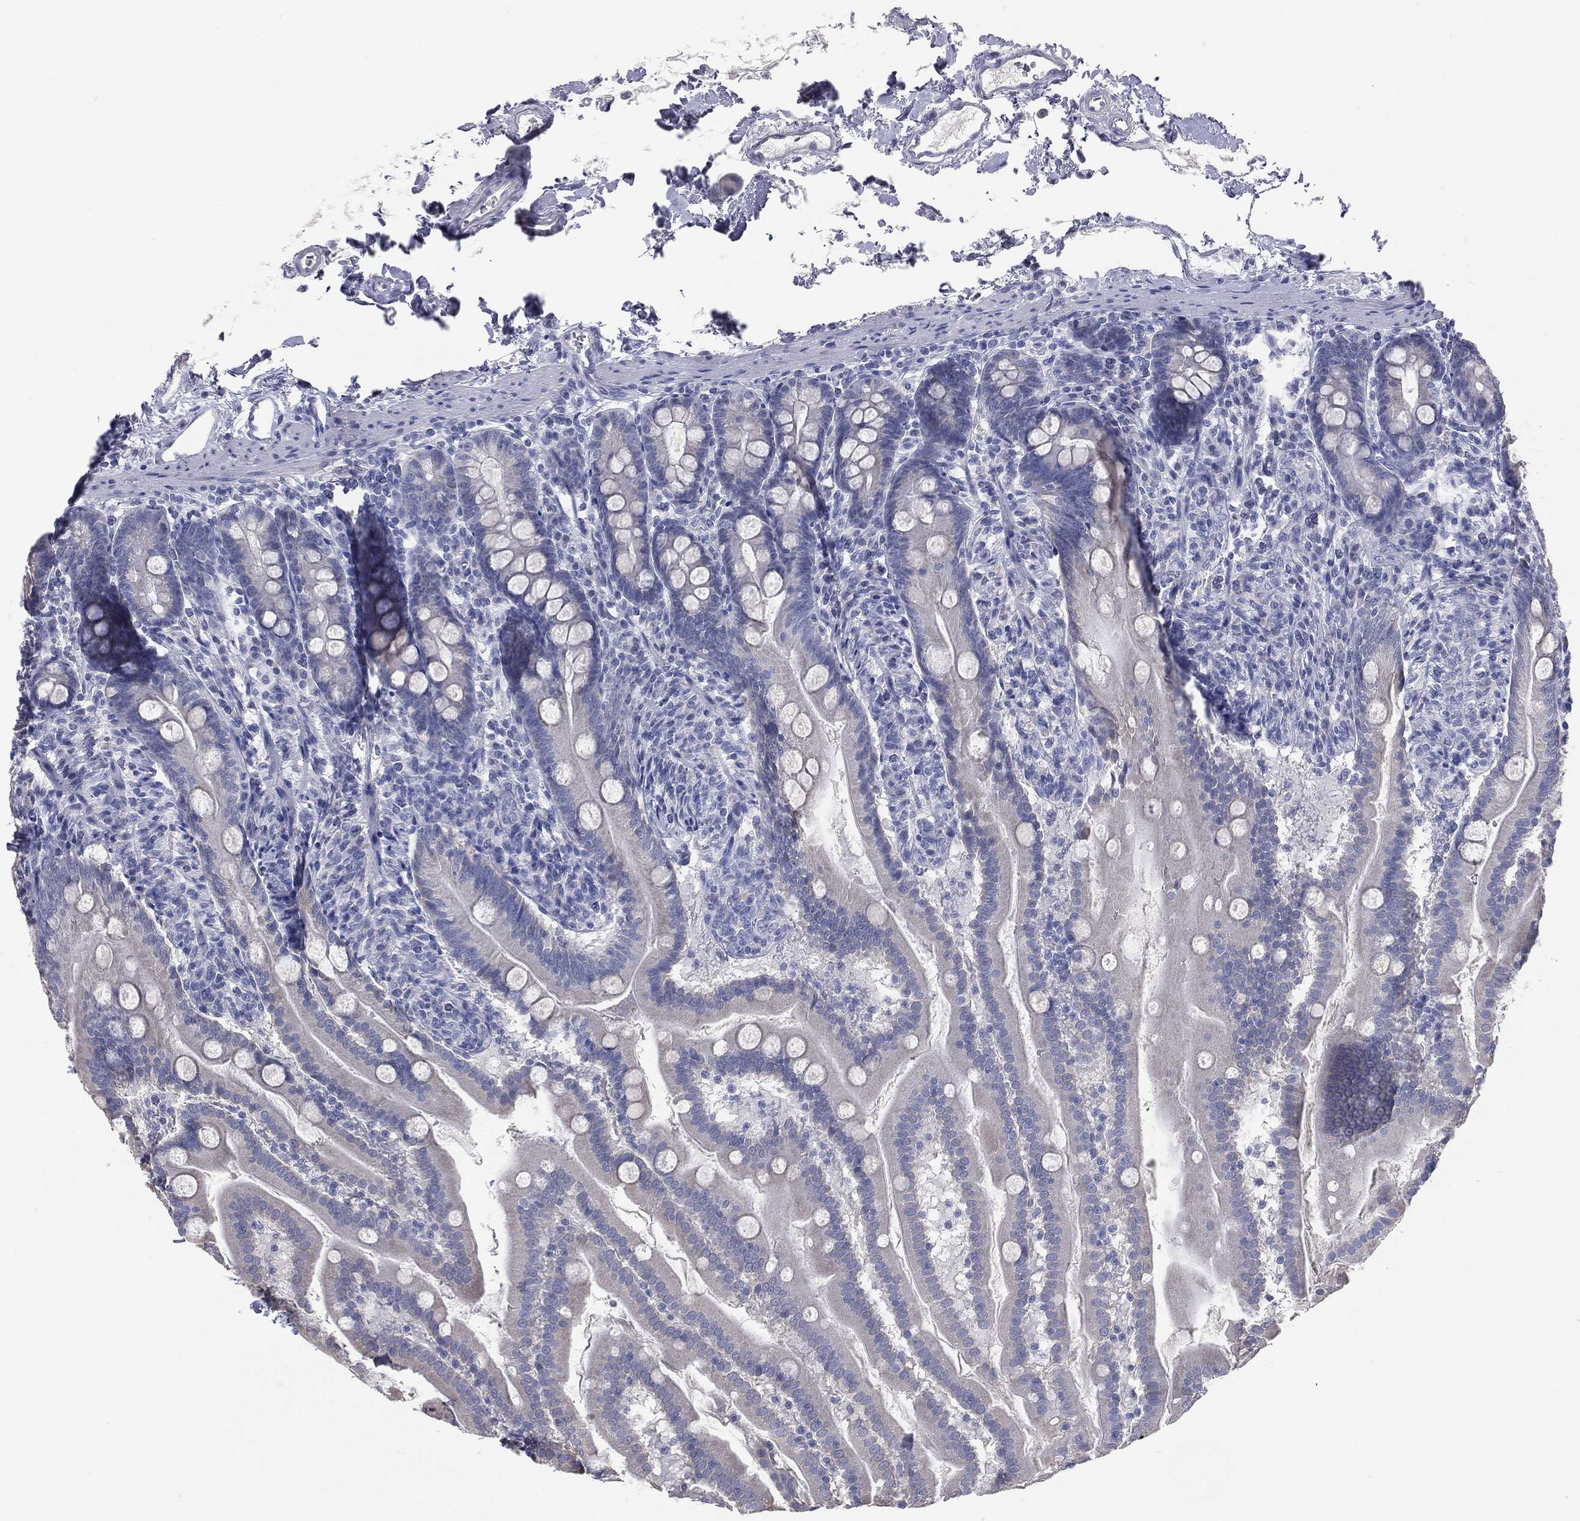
{"staining": {"intensity": "negative", "quantity": "none", "location": "none"}, "tissue": "small intestine", "cell_type": "Glandular cells", "image_type": "normal", "snomed": [{"axis": "morphology", "description": "Normal tissue, NOS"}, {"axis": "topography", "description": "Small intestine"}], "caption": "High magnification brightfield microscopy of unremarkable small intestine stained with DAB (brown) and counterstained with hematoxylin (blue): glandular cells show no significant staining. (DAB (3,3'-diaminobenzidine) immunohistochemistry (IHC) with hematoxylin counter stain).", "gene": "STK31", "patient": {"sex": "female", "age": 44}}